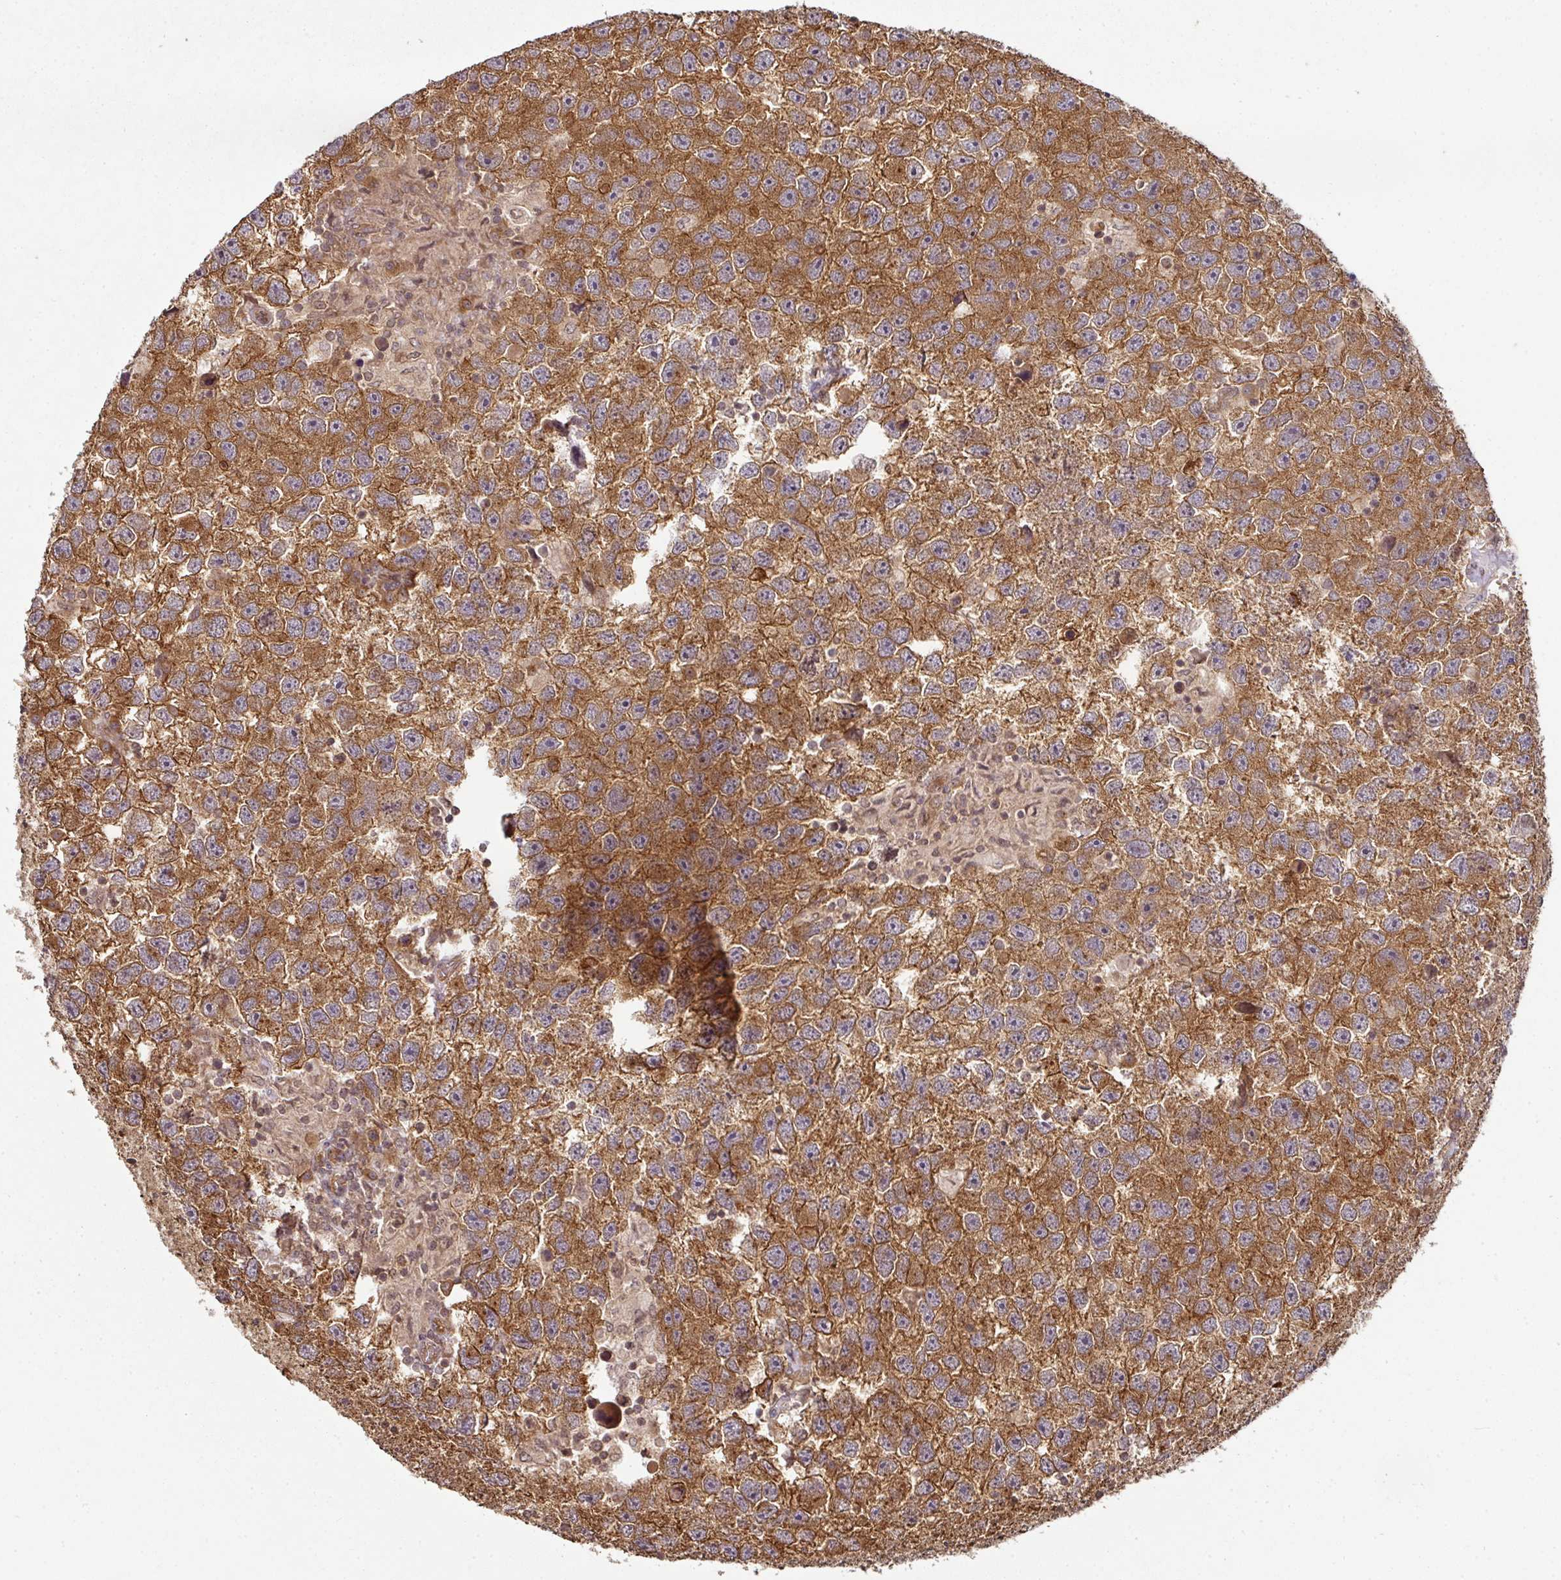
{"staining": {"intensity": "strong", "quantity": ">75%", "location": "cytoplasmic/membranous"}, "tissue": "testis cancer", "cell_type": "Tumor cells", "image_type": "cancer", "snomed": [{"axis": "morphology", "description": "Seminoma, NOS"}, {"axis": "topography", "description": "Testis"}], "caption": "High-magnification brightfield microscopy of seminoma (testis) stained with DAB (brown) and counterstained with hematoxylin (blue). tumor cells exhibit strong cytoplasmic/membranous staining is appreciated in about>75% of cells.", "gene": "ANKRD18A", "patient": {"sex": "male", "age": 26}}